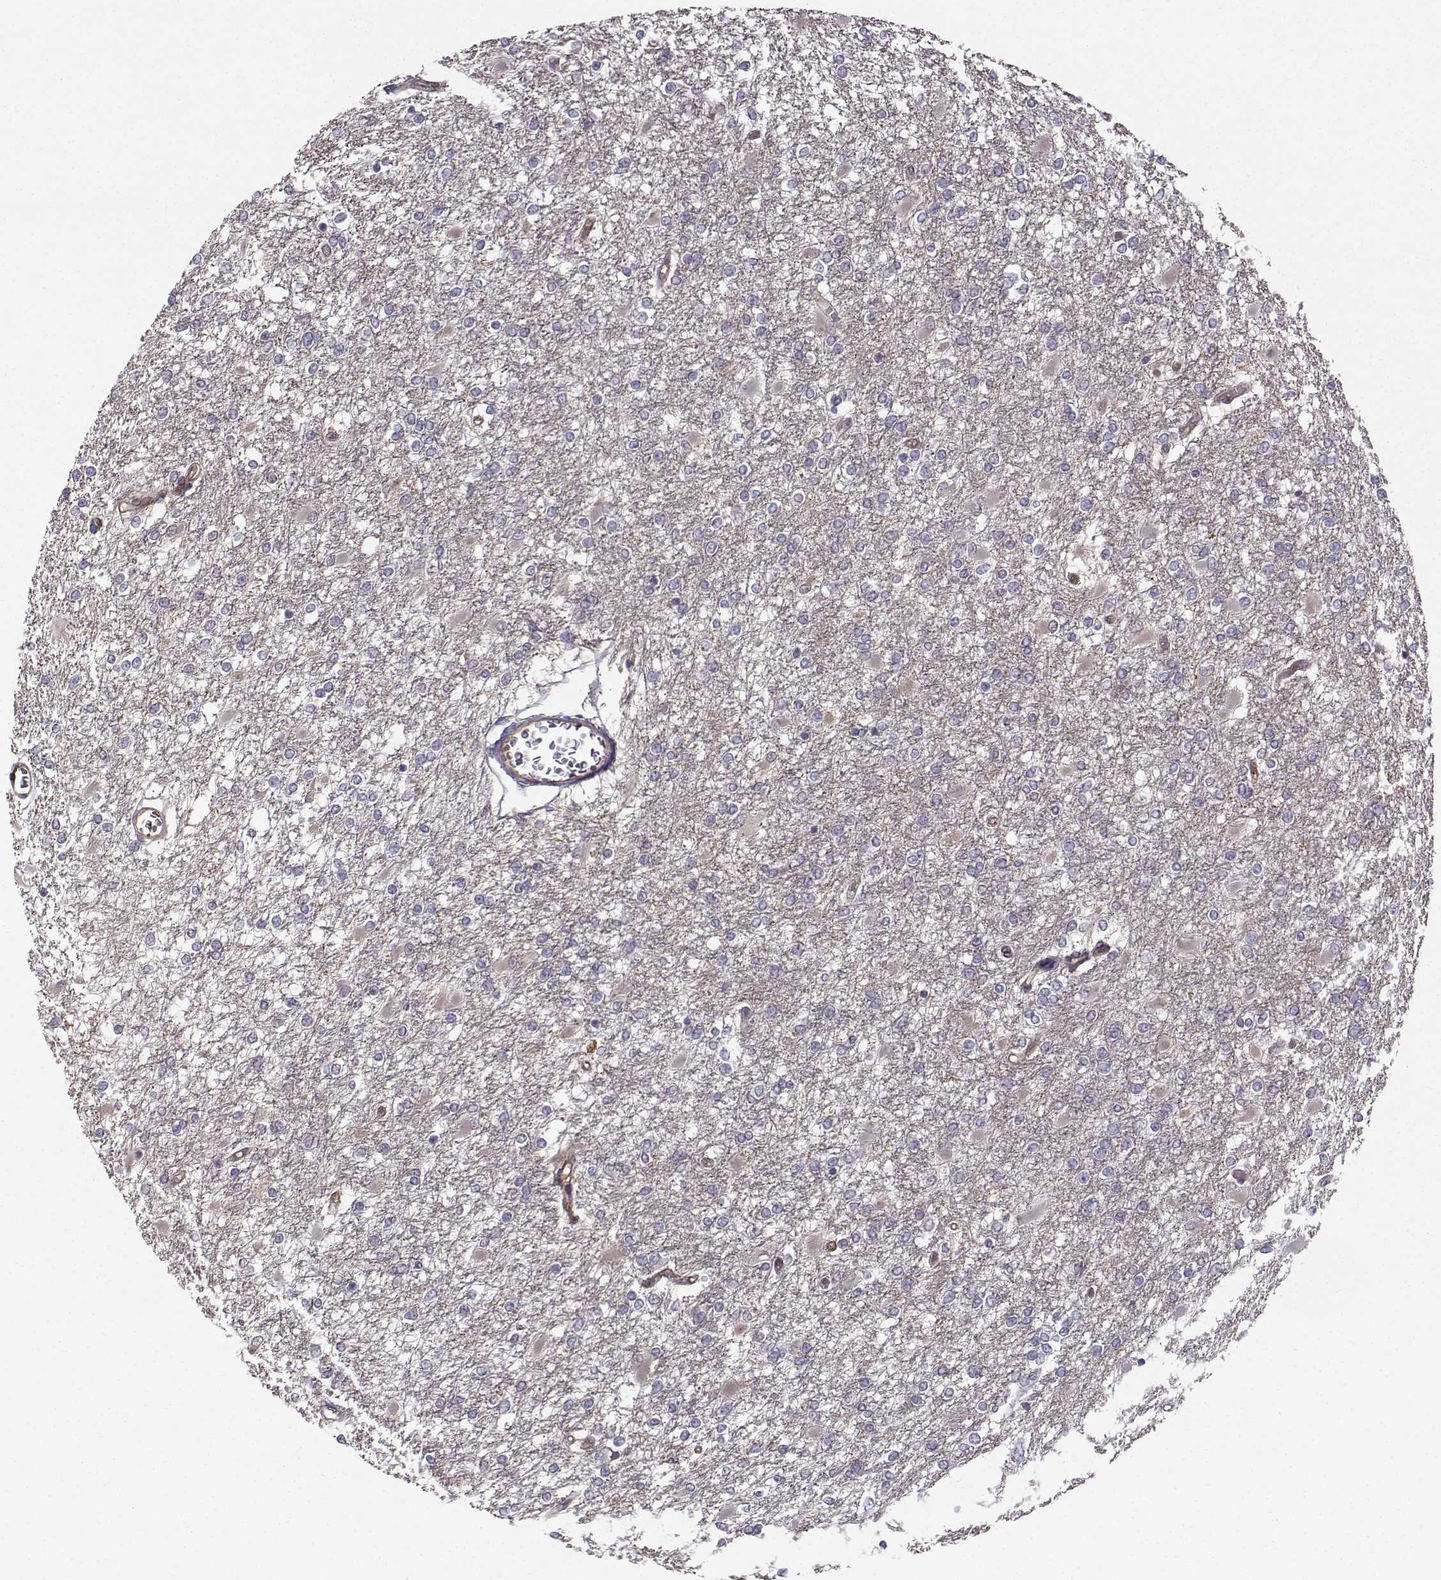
{"staining": {"intensity": "negative", "quantity": "none", "location": "none"}, "tissue": "glioma", "cell_type": "Tumor cells", "image_type": "cancer", "snomed": [{"axis": "morphology", "description": "Glioma, malignant, High grade"}, {"axis": "topography", "description": "Cerebral cortex"}], "caption": "A photomicrograph of human malignant high-grade glioma is negative for staining in tumor cells.", "gene": "NQO1", "patient": {"sex": "male", "age": 79}}